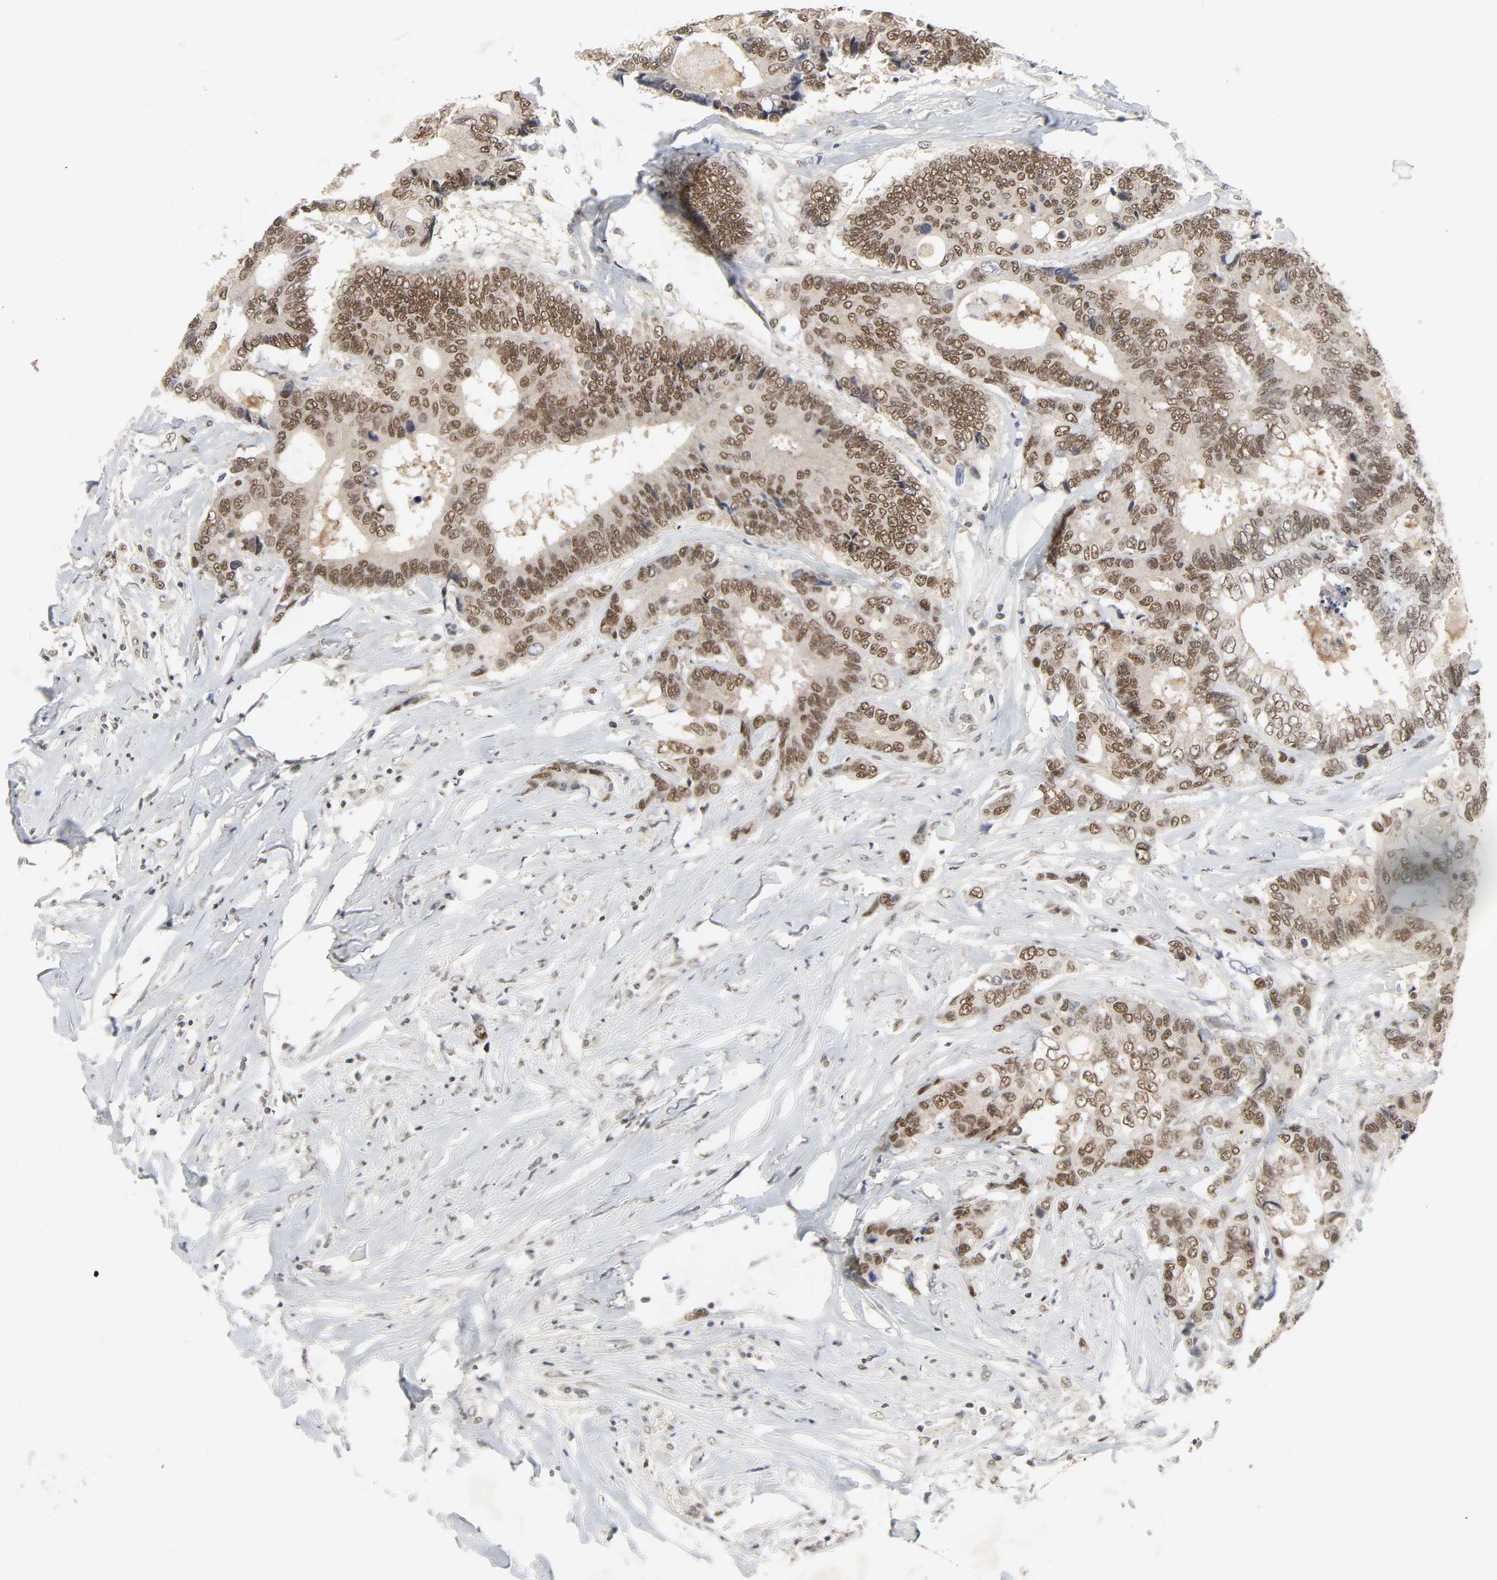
{"staining": {"intensity": "strong", "quantity": ">75%", "location": "nuclear"}, "tissue": "colorectal cancer", "cell_type": "Tumor cells", "image_type": "cancer", "snomed": [{"axis": "morphology", "description": "Adenocarcinoma, NOS"}, {"axis": "topography", "description": "Rectum"}], "caption": "A micrograph of human adenocarcinoma (colorectal) stained for a protein shows strong nuclear brown staining in tumor cells.", "gene": "NCOA6", "patient": {"sex": "male", "age": 55}}